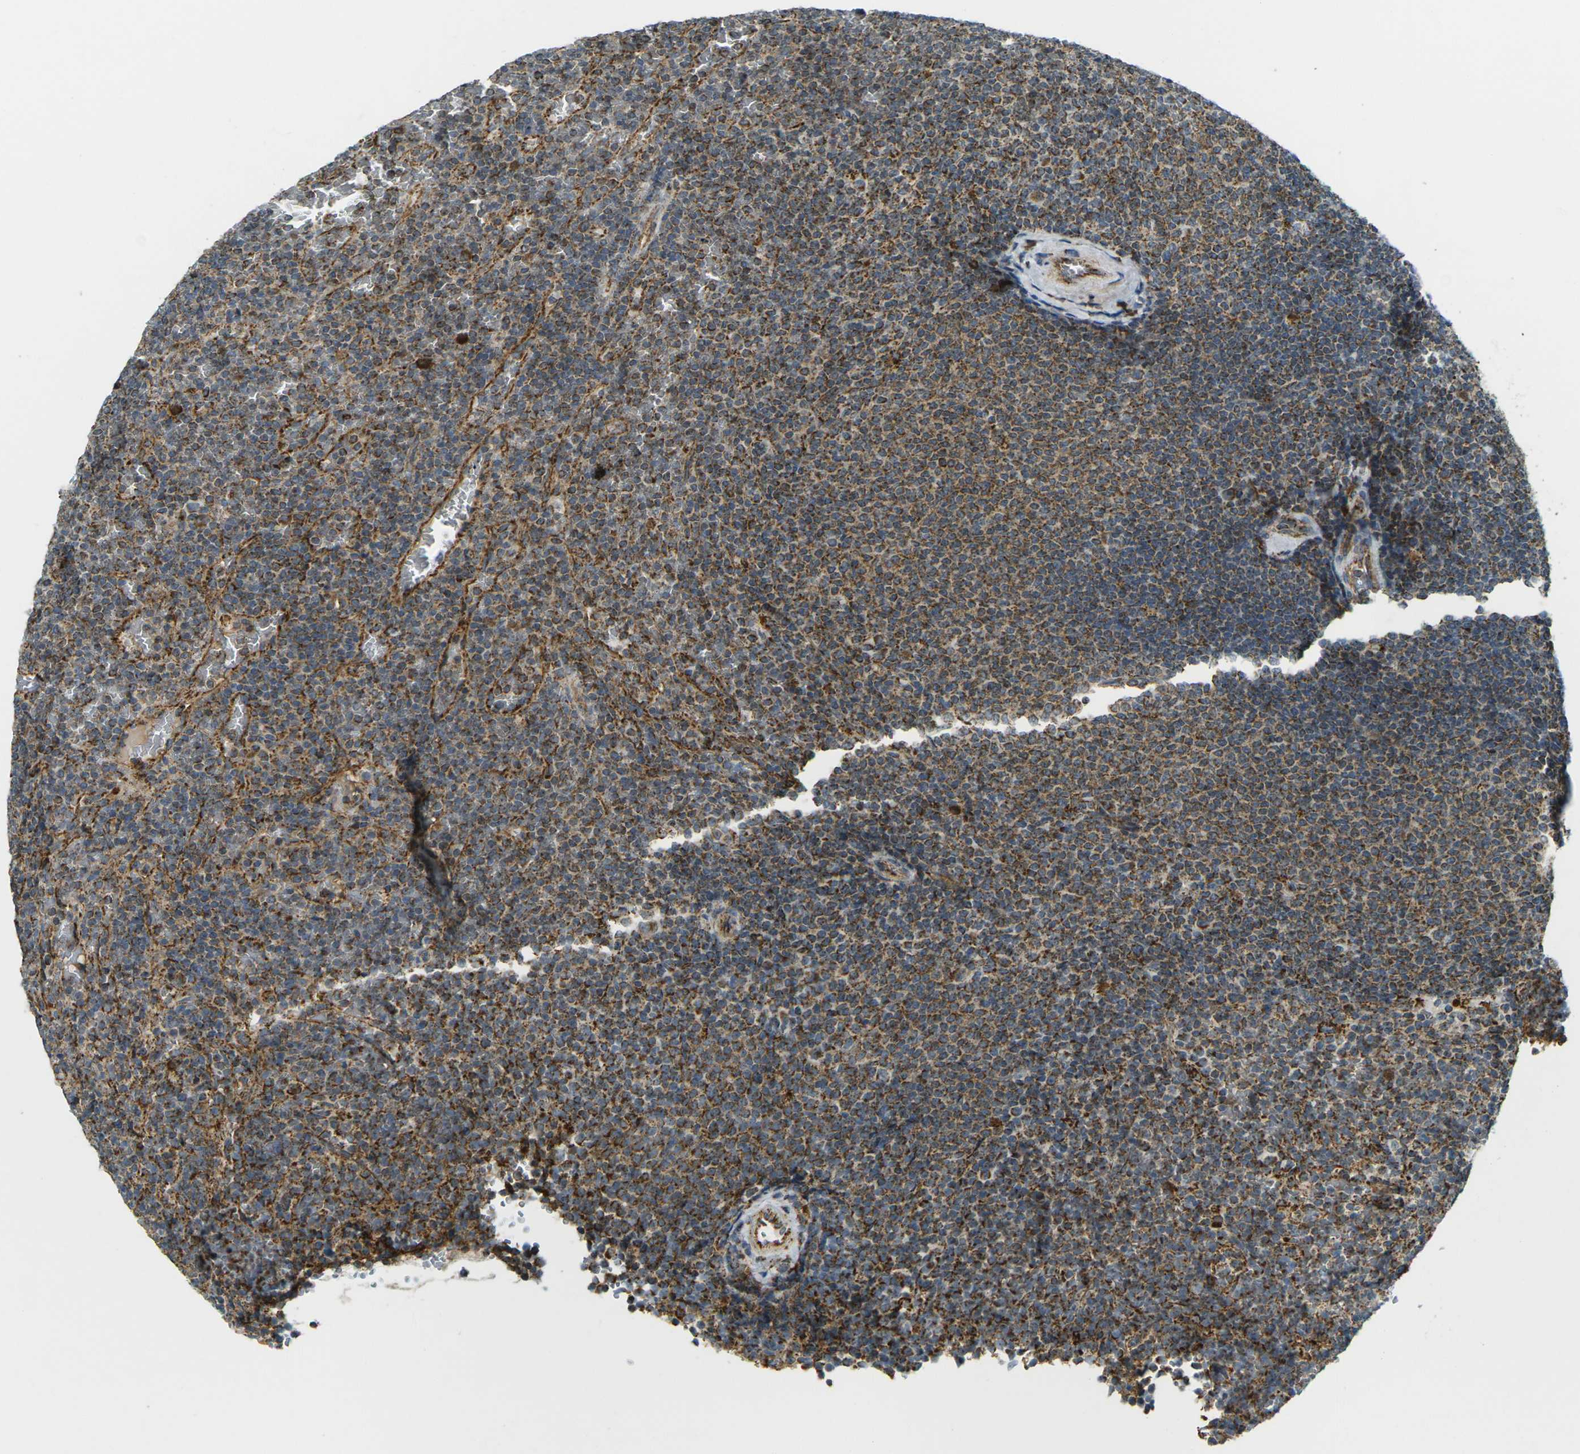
{"staining": {"intensity": "moderate", "quantity": ">75%", "location": "cytoplasmic/membranous"}, "tissue": "lymphoma", "cell_type": "Tumor cells", "image_type": "cancer", "snomed": [{"axis": "morphology", "description": "Malignant lymphoma, non-Hodgkin's type, Low grade"}, {"axis": "topography", "description": "Spleen"}], "caption": "High-magnification brightfield microscopy of low-grade malignant lymphoma, non-Hodgkin's type stained with DAB (3,3'-diaminobenzidine) (brown) and counterstained with hematoxylin (blue). tumor cells exhibit moderate cytoplasmic/membranous staining is present in about>75% of cells.", "gene": "IGF1R", "patient": {"sex": "female", "age": 77}}